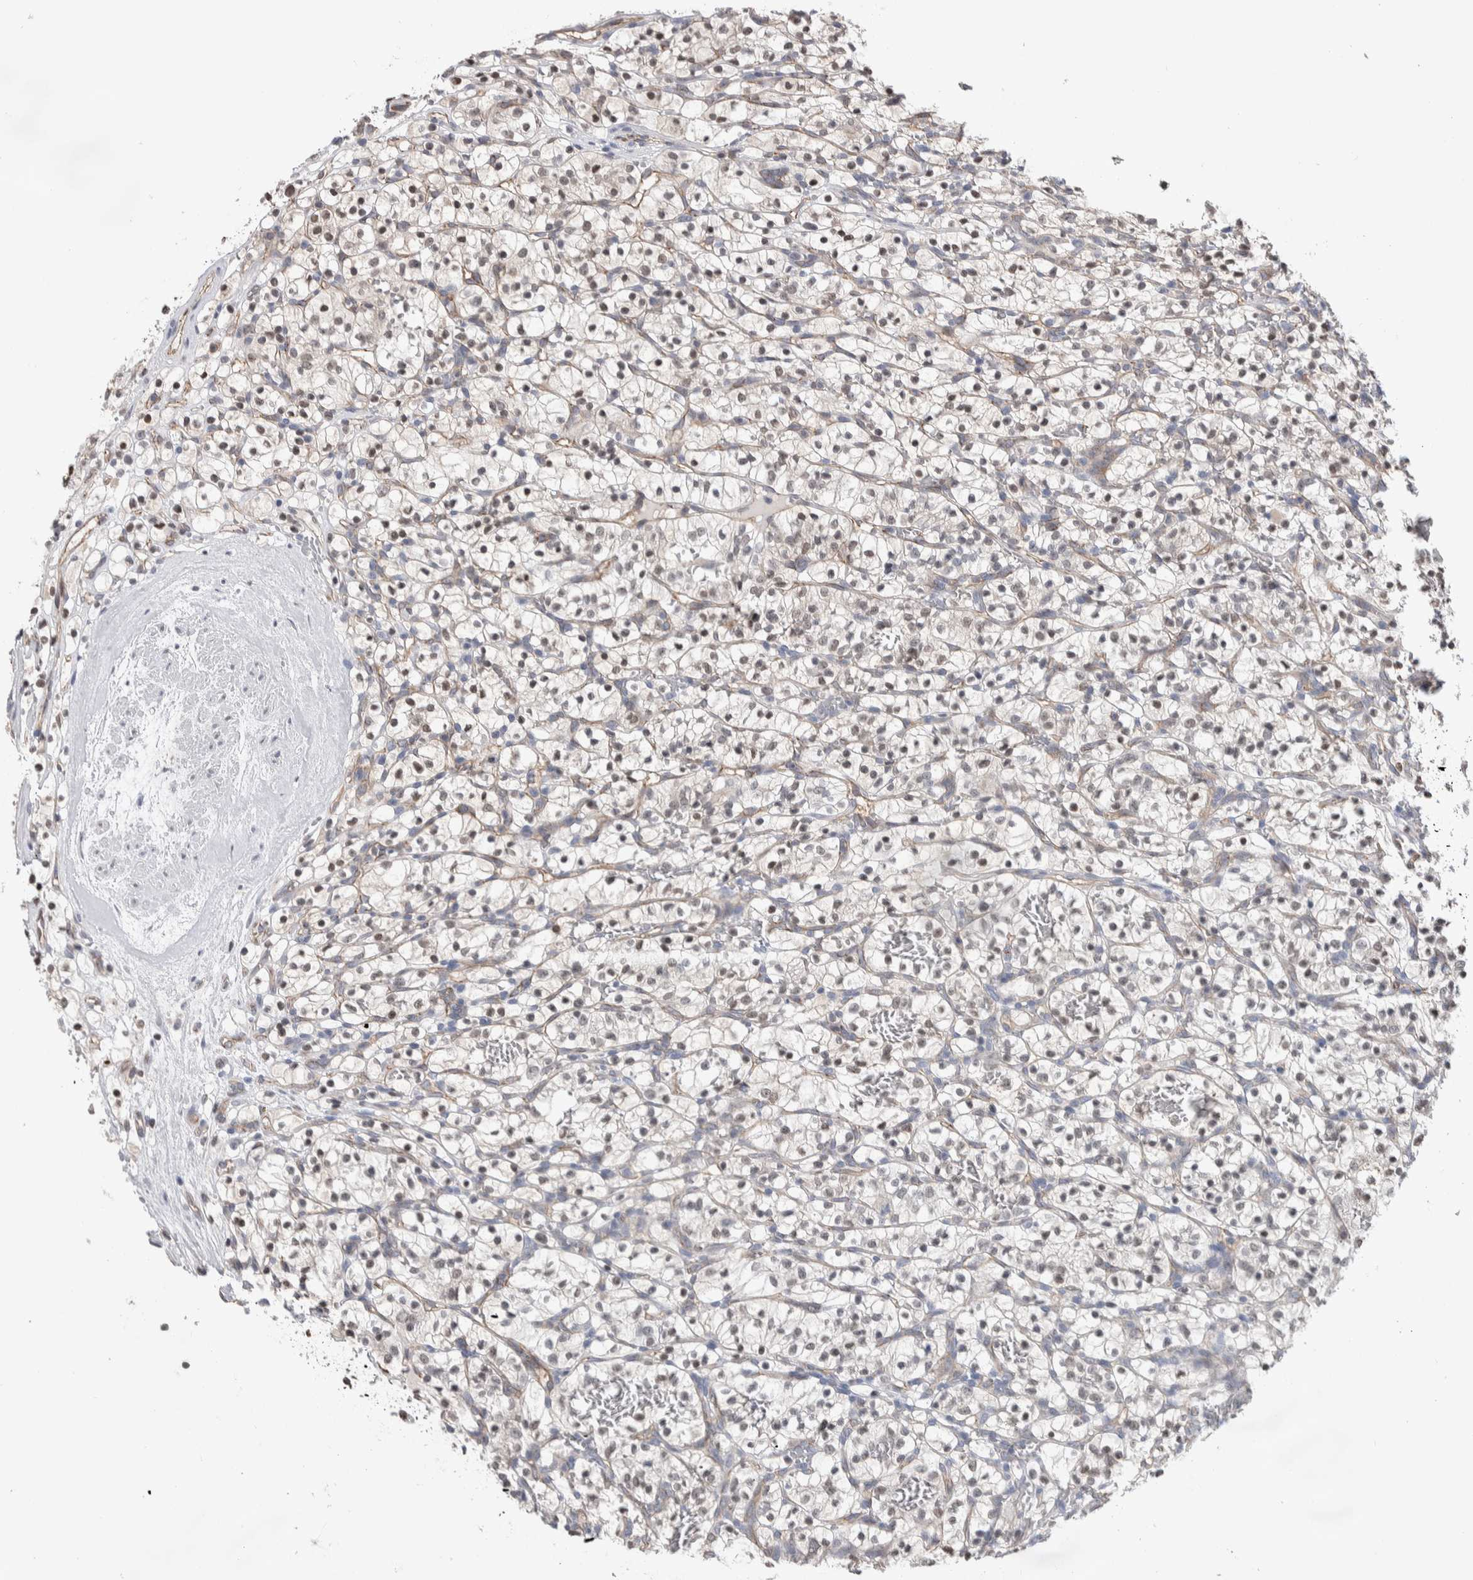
{"staining": {"intensity": "moderate", "quantity": "25%-75%", "location": "nuclear"}, "tissue": "renal cancer", "cell_type": "Tumor cells", "image_type": "cancer", "snomed": [{"axis": "morphology", "description": "Adenocarcinoma, NOS"}, {"axis": "topography", "description": "Kidney"}], "caption": "Immunohistochemistry (IHC) of renal cancer displays medium levels of moderate nuclear staining in approximately 25%-75% of tumor cells.", "gene": "ZBTB49", "patient": {"sex": "female", "age": 57}}